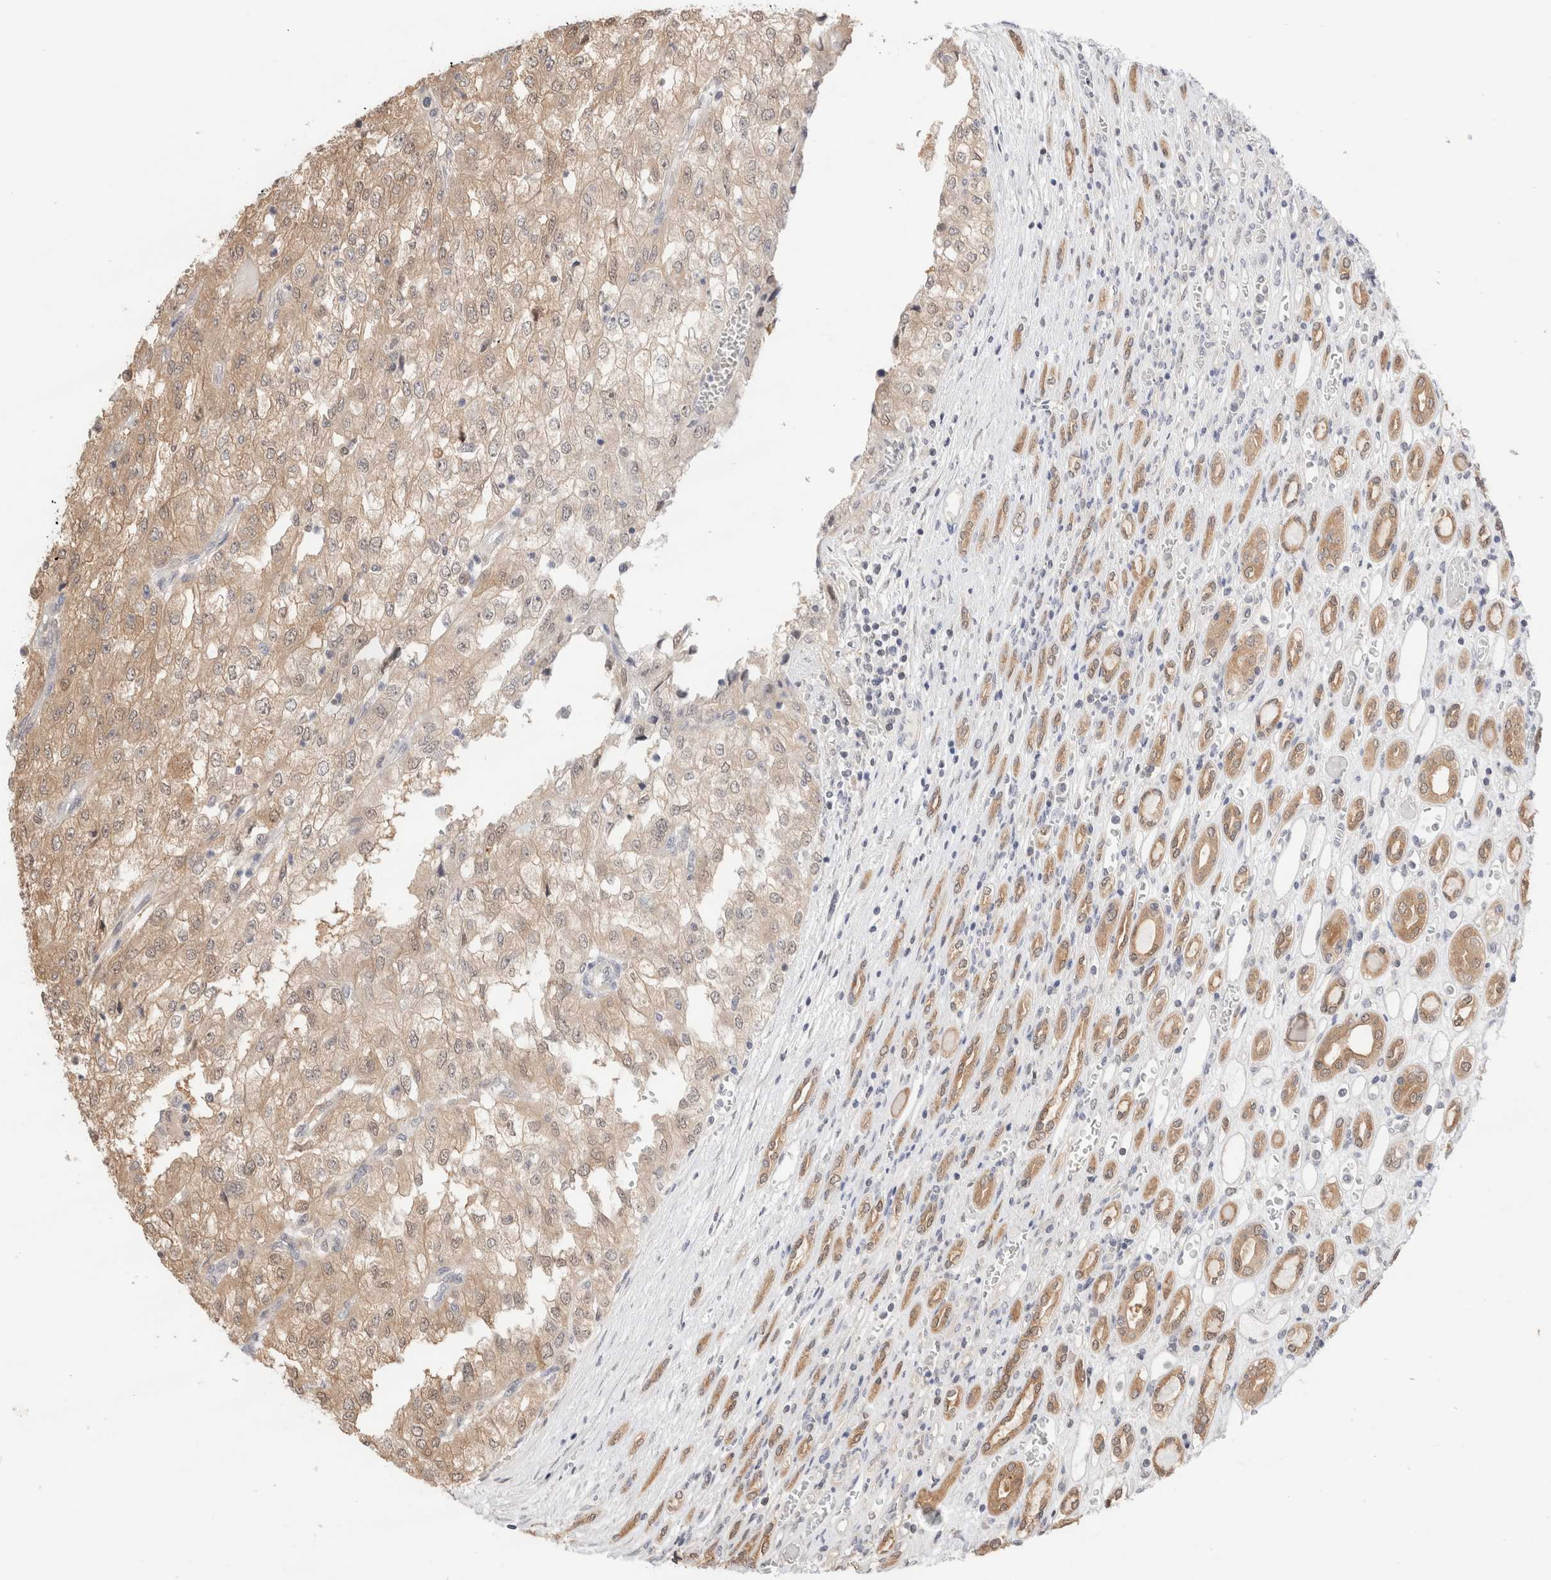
{"staining": {"intensity": "weak", "quantity": ">75%", "location": "cytoplasmic/membranous,nuclear"}, "tissue": "renal cancer", "cell_type": "Tumor cells", "image_type": "cancer", "snomed": [{"axis": "morphology", "description": "Adenocarcinoma, NOS"}, {"axis": "topography", "description": "Kidney"}], "caption": "Renal cancer (adenocarcinoma) tissue displays weak cytoplasmic/membranous and nuclear positivity in about >75% of tumor cells", "gene": "C17orf97", "patient": {"sex": "female", "age": 54}}